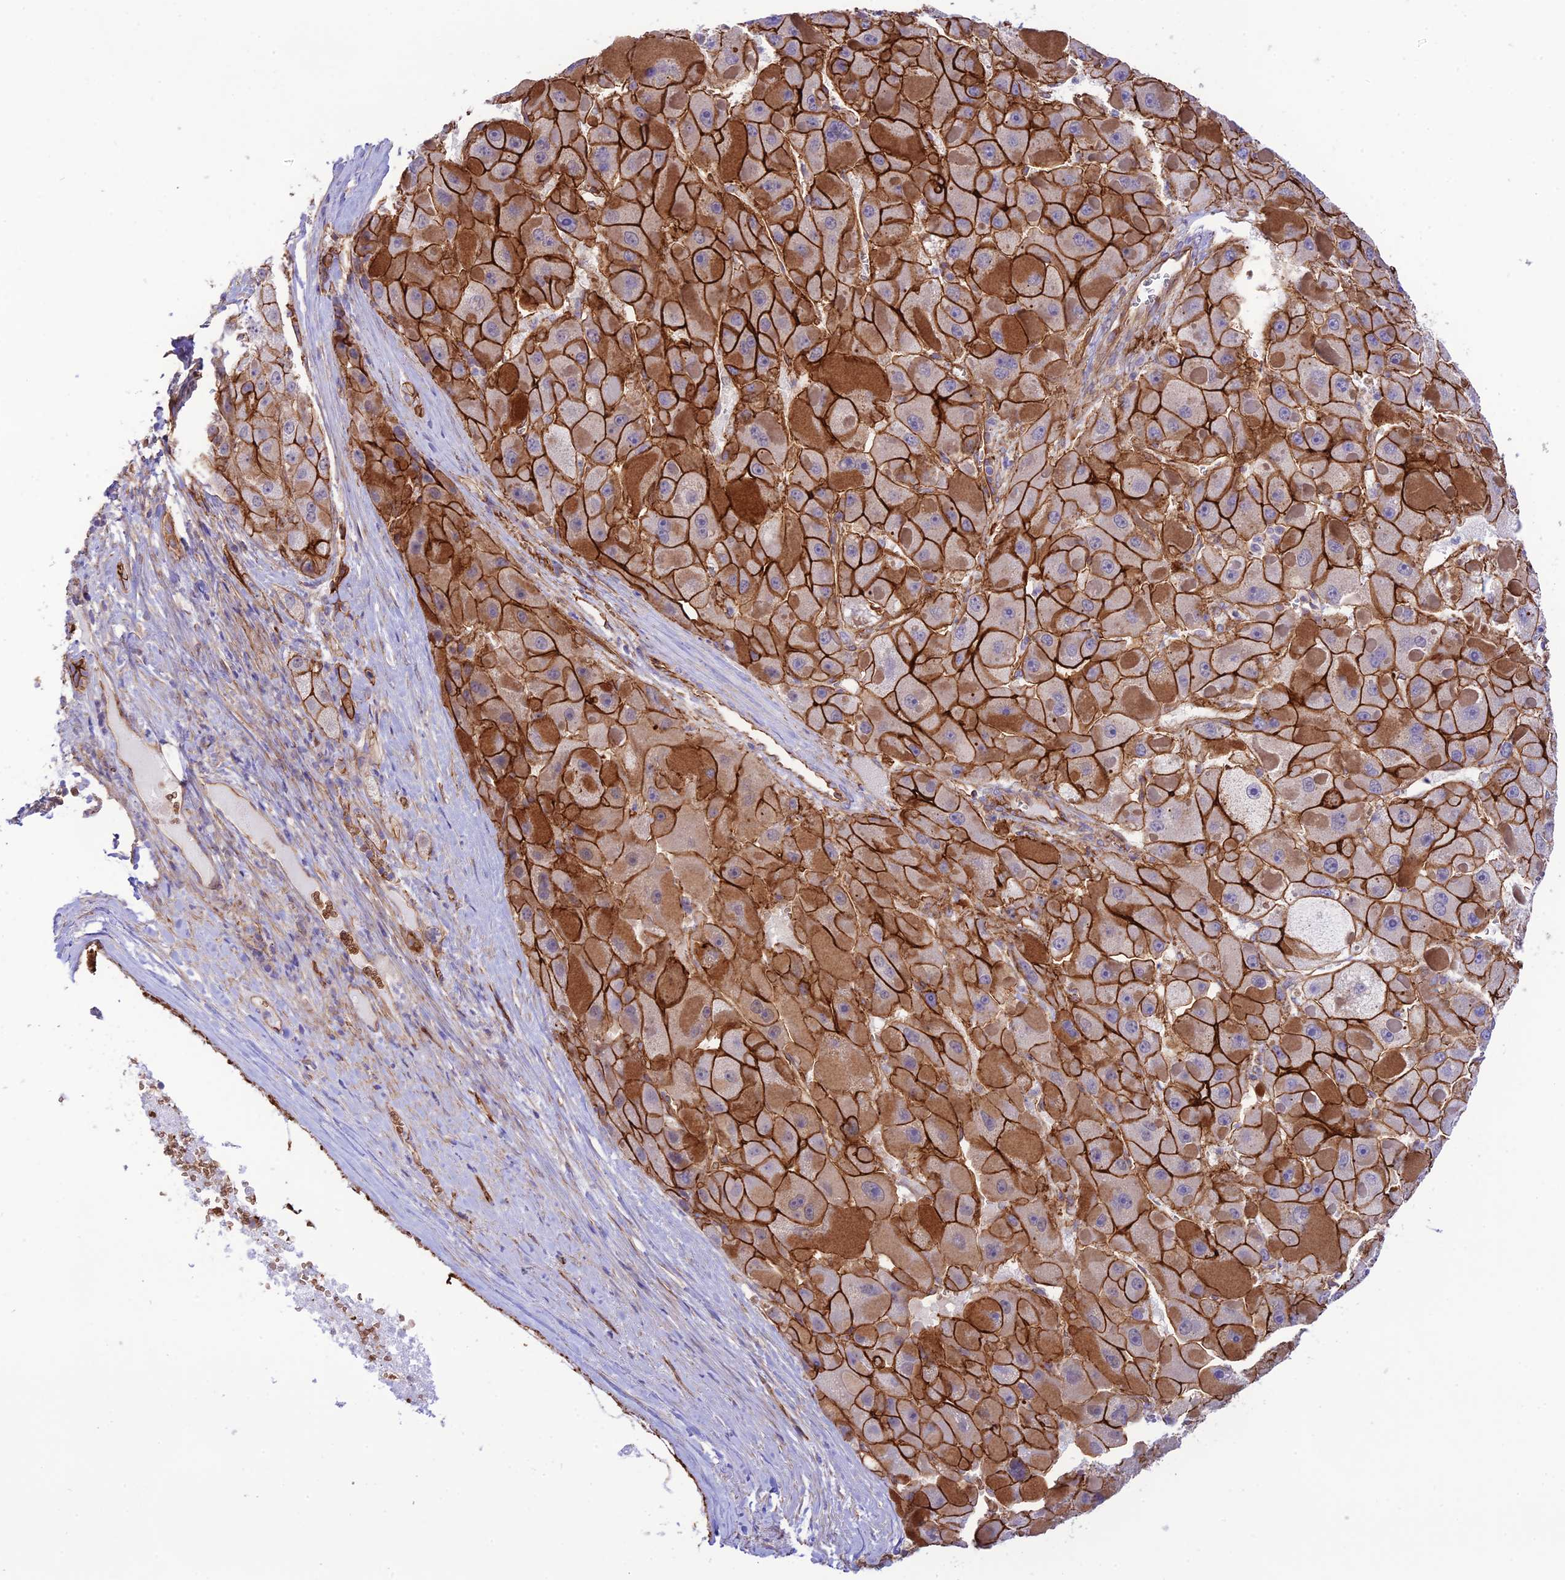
{"staining": {"intensity": "strong", "quantity": ">75%", "location": "cytoplasmic/membranous"}, "tissue": "liver cancer", "cell_type": "Tumor cells", "image_type": "cancer", "snomed": [{"axis": "morphology", "description": "Carcinoma, Hepatocellular, NOS"}, {"axis": "topography", "description": "Liver"}], "caption": "Immunohistochemistry (IHC) (DAB) staining of hepatocellular carcinoma (liver) reveals strong cytoplasmic/membranous protein staining in about >75% of tumor cells.", "gene": "YPEL5", "patient": {"sex": "female", "age": 73}}